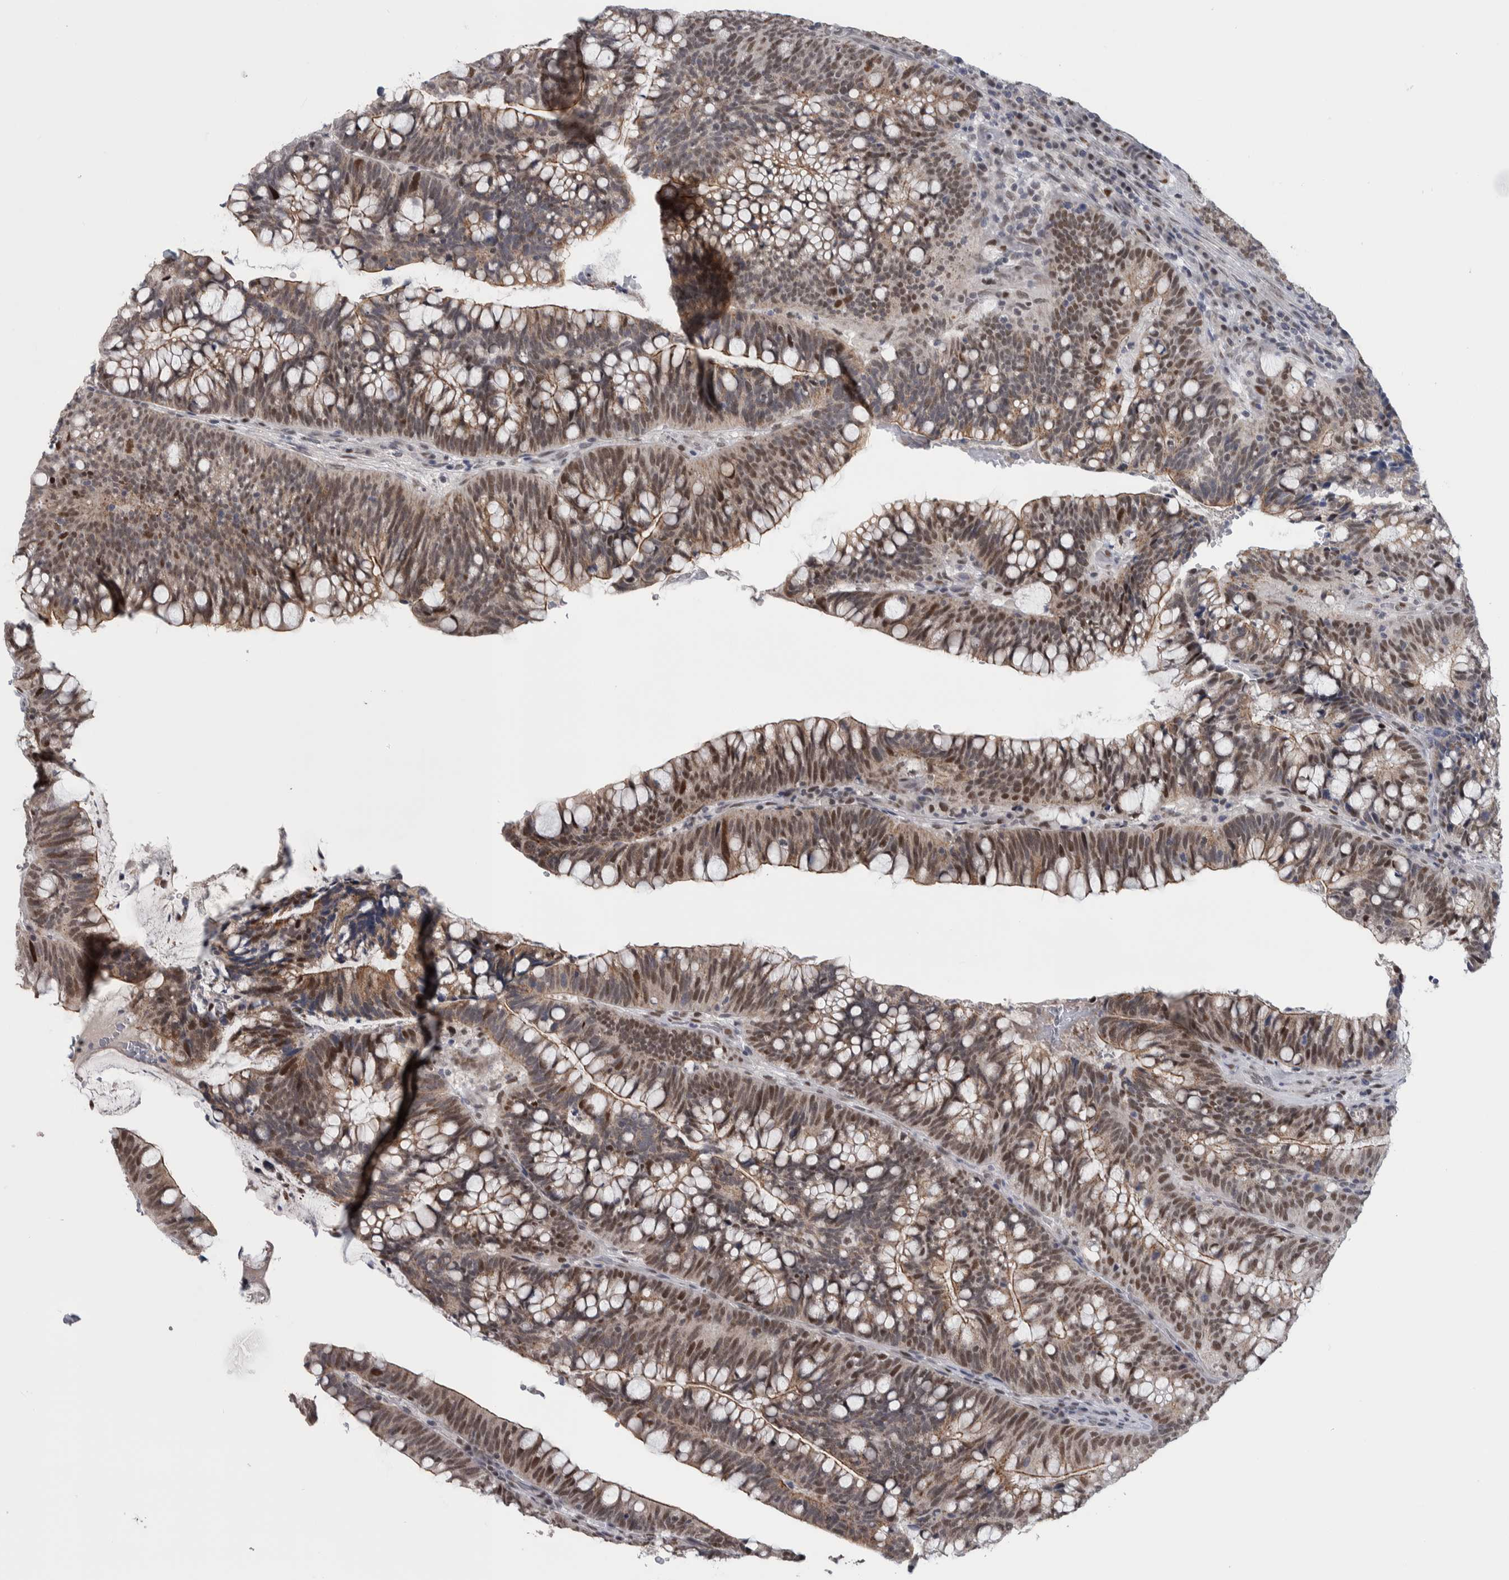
{"staining": {"intensity": "moderate", "quantity": "25%-75%", "location": "cytoplasmic/membranous,nuclear"}, "tissue": "colorectal cancer", "cell_type": "Tumor cells", "image_type": "cancer", "snomed": [{"axis": "morphology", "description": "Adenocarcinoma, NOS"}, {"axis": "topography", "description": "Colon"}], "caption": "Colorectal adenocarcinoma stained with immunohistochemistry exhibits moderate cytoplasmic/membranous and nuclear expression in approximately 25%-75% of tumor cells.", "gene": "HEXIM2", "patient": {"sex": "female", "age": 66}}